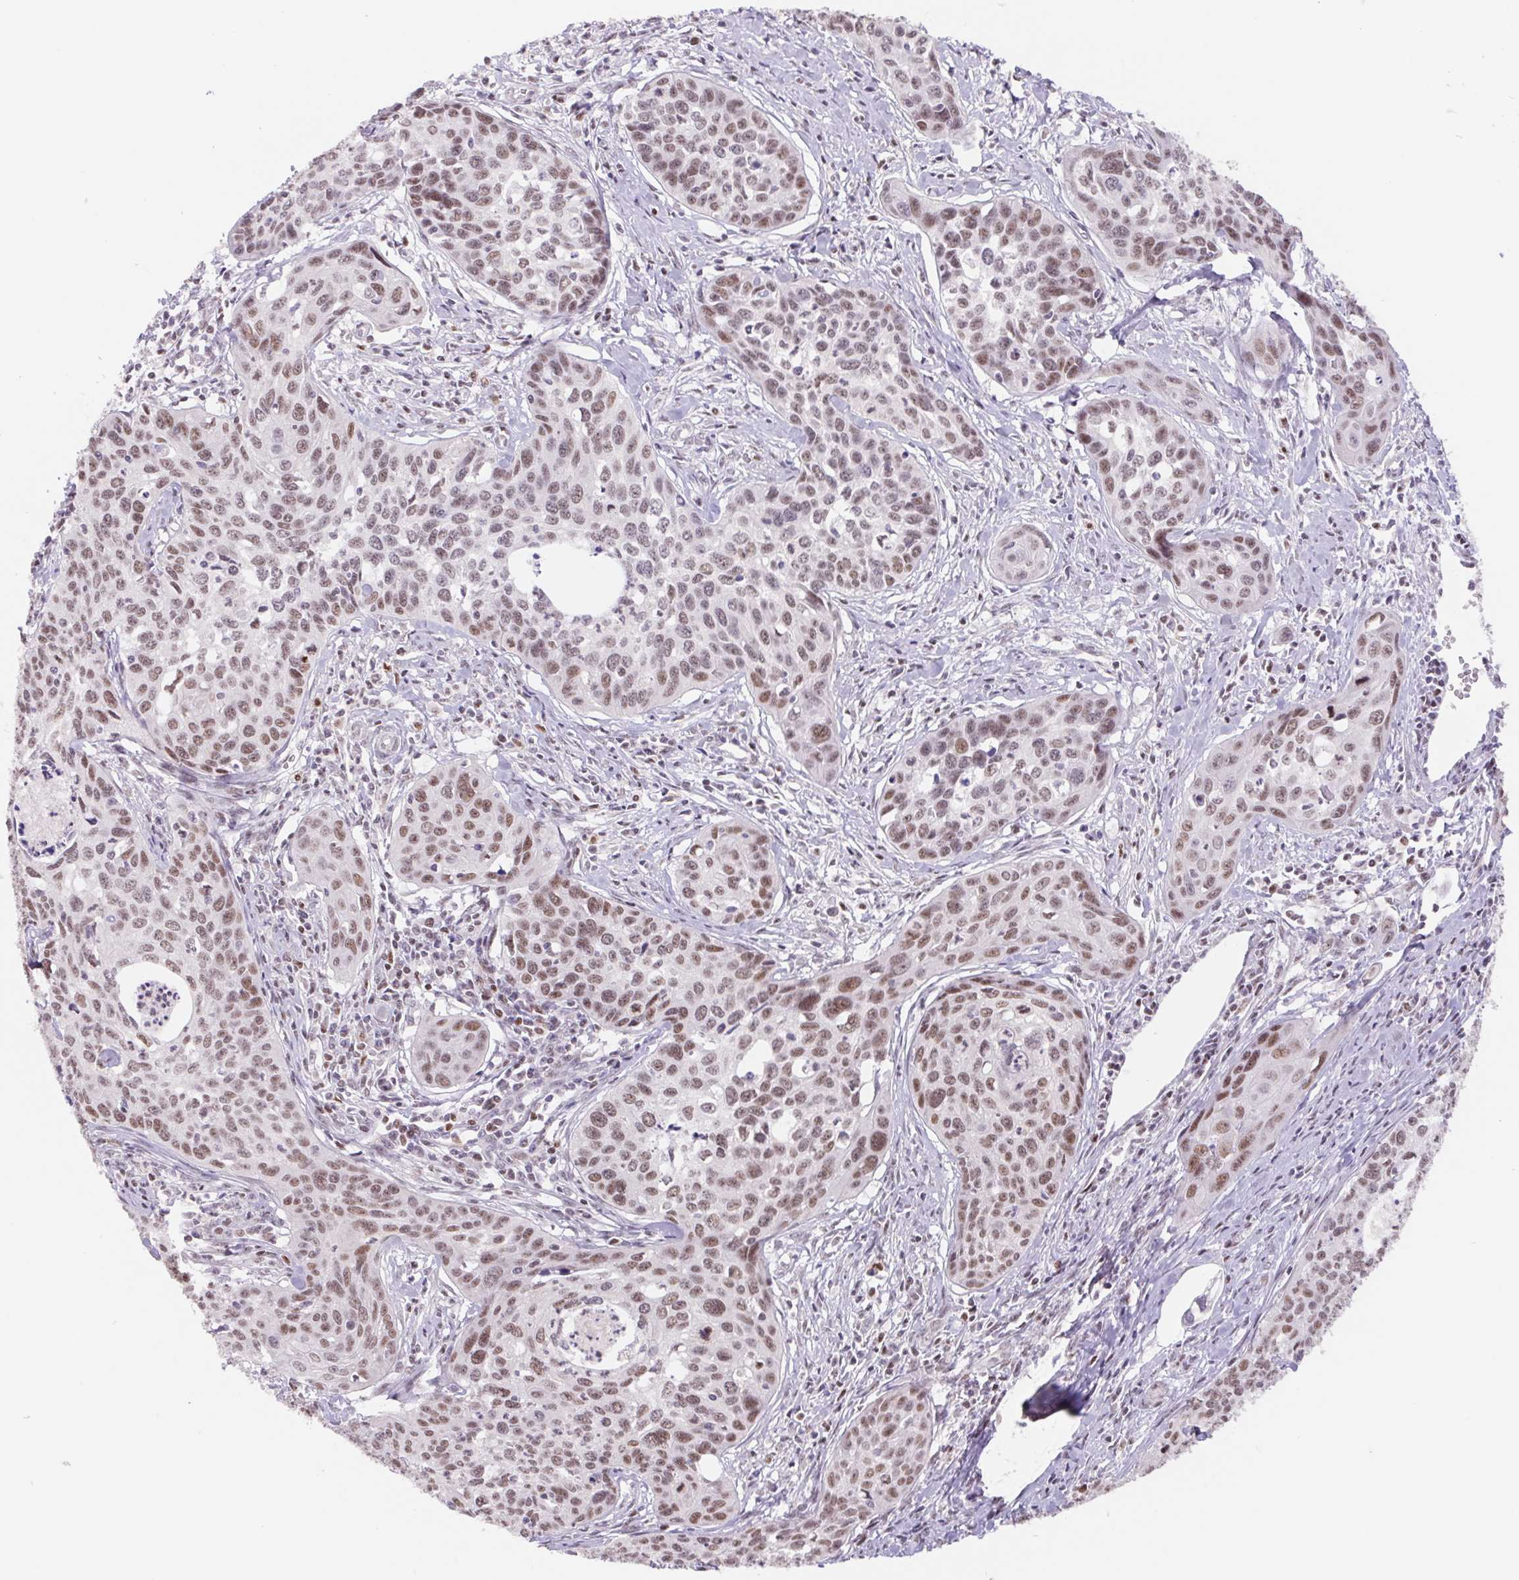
{"staining": {"intensity": "moderate", "quantity": ">75%", "location": "nuclear"}, "tissue": "cervical cancer", "cell_type": "Tumor cells", "image_type": "cancer", "snomed": [{"axis": "morphology", "description": "Squamous cell carcinoma, NOS"}, {"axis": "topography", "description": "Cervix"}], "caption": "A micrograph of human squamous cell carcinoma (cervical) stained for a protein exhibits moderate nuclear brown staining in tumor cells.", "gene": "TRERF1", "patient": {"sex": "female", "age": 31}}